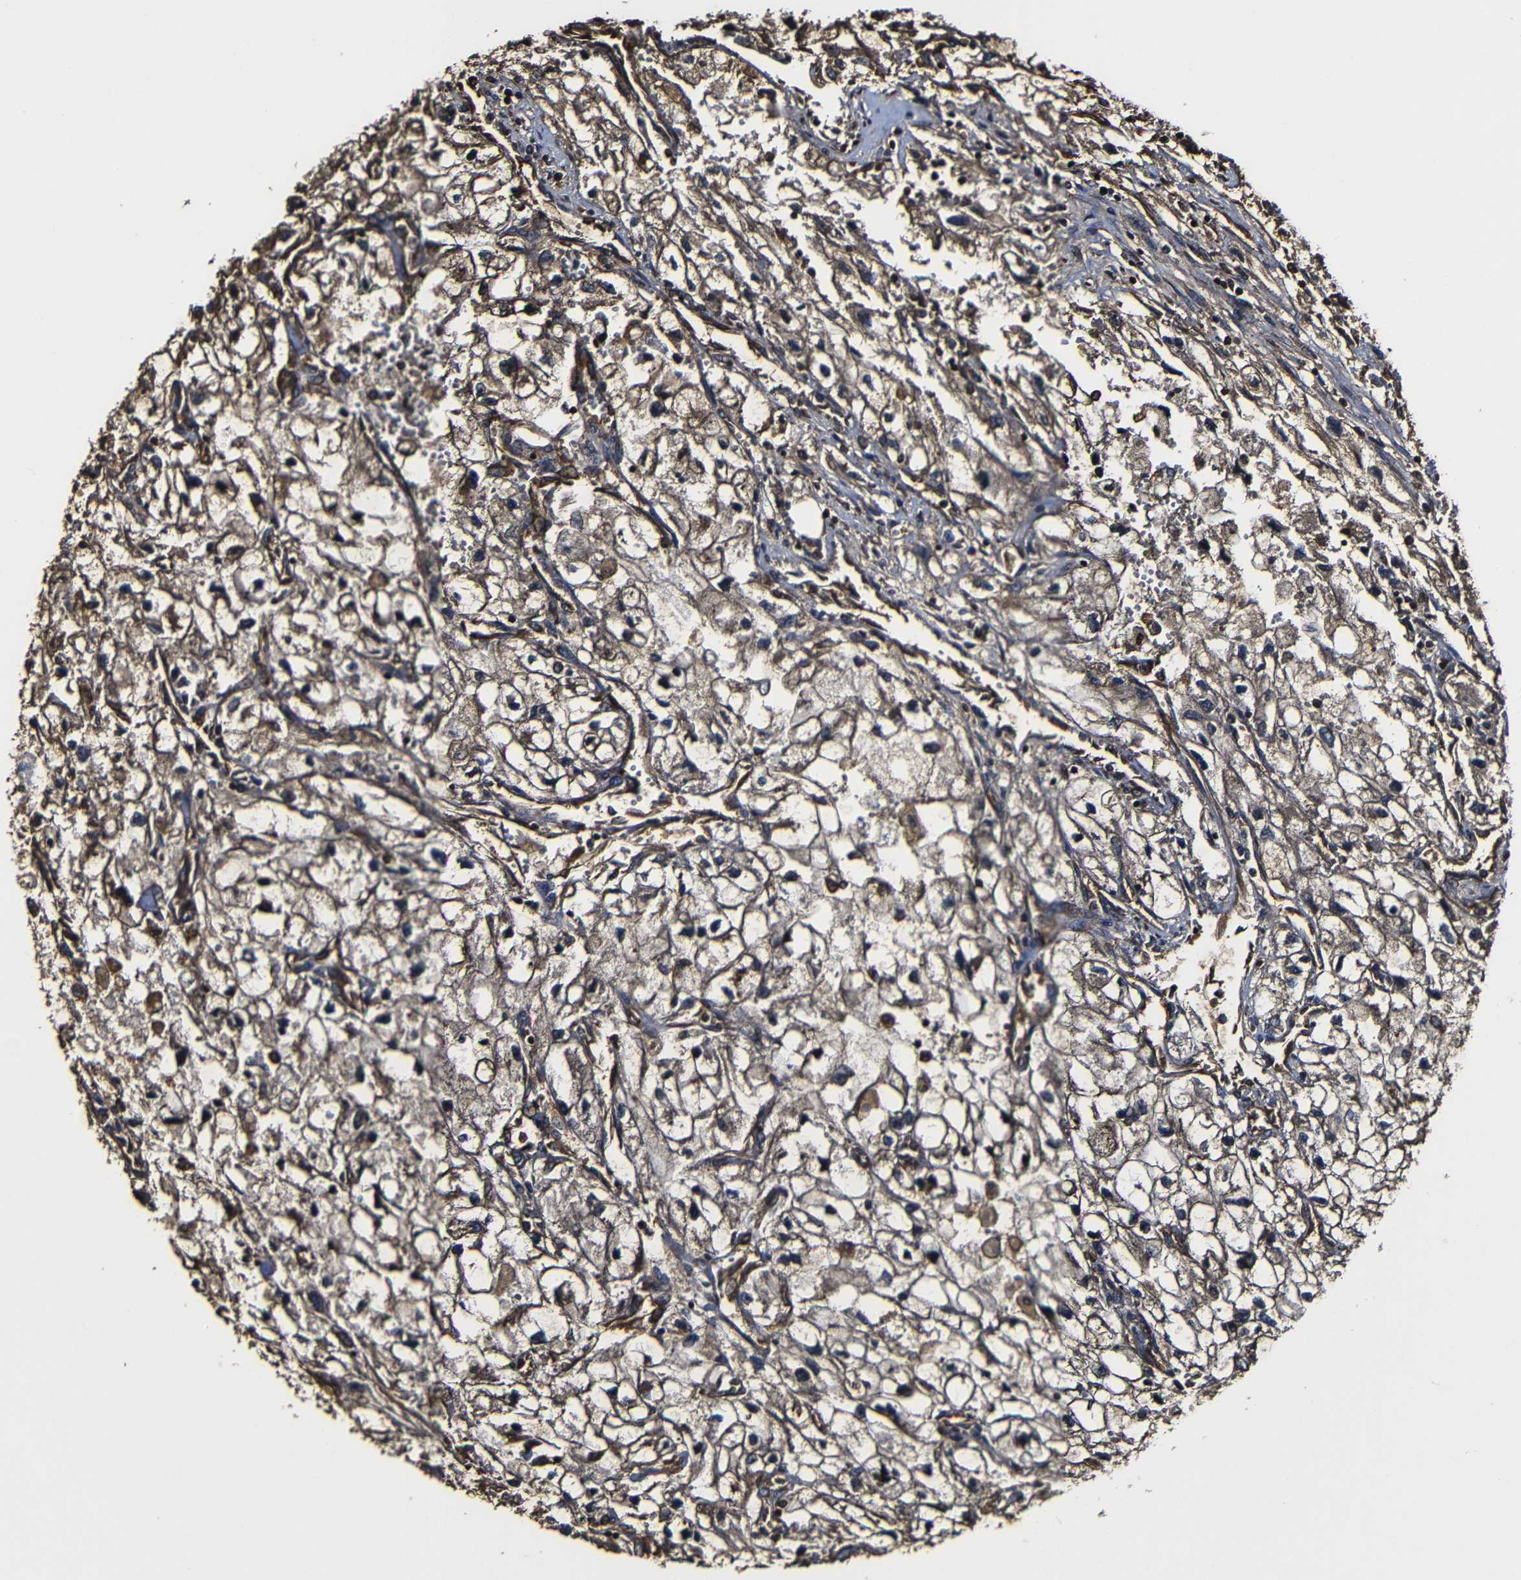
{"staining": {"intensity": "moderate", "quantity": ">75%", "location": "cytoplasmic/membranous,nuclear"}, "tissue": "renal cancer", "cell_type": "Tumor cells", "image_type": "cancer", "snomed": [{"axis": "morphology", "description": "Adenocarcinoma, NOS"}, {"axis": "topography", "description": "Kidney"}], "caption": "High-power microscopy captured an immunohistochemistry (IHC) image of renal cancer, revealing moderate cytoplasmic/membranous and nuclear positivity in about >75% of tumor cells.", "gene": "MSN", "patient": {"sex": "female", "age": 70}}